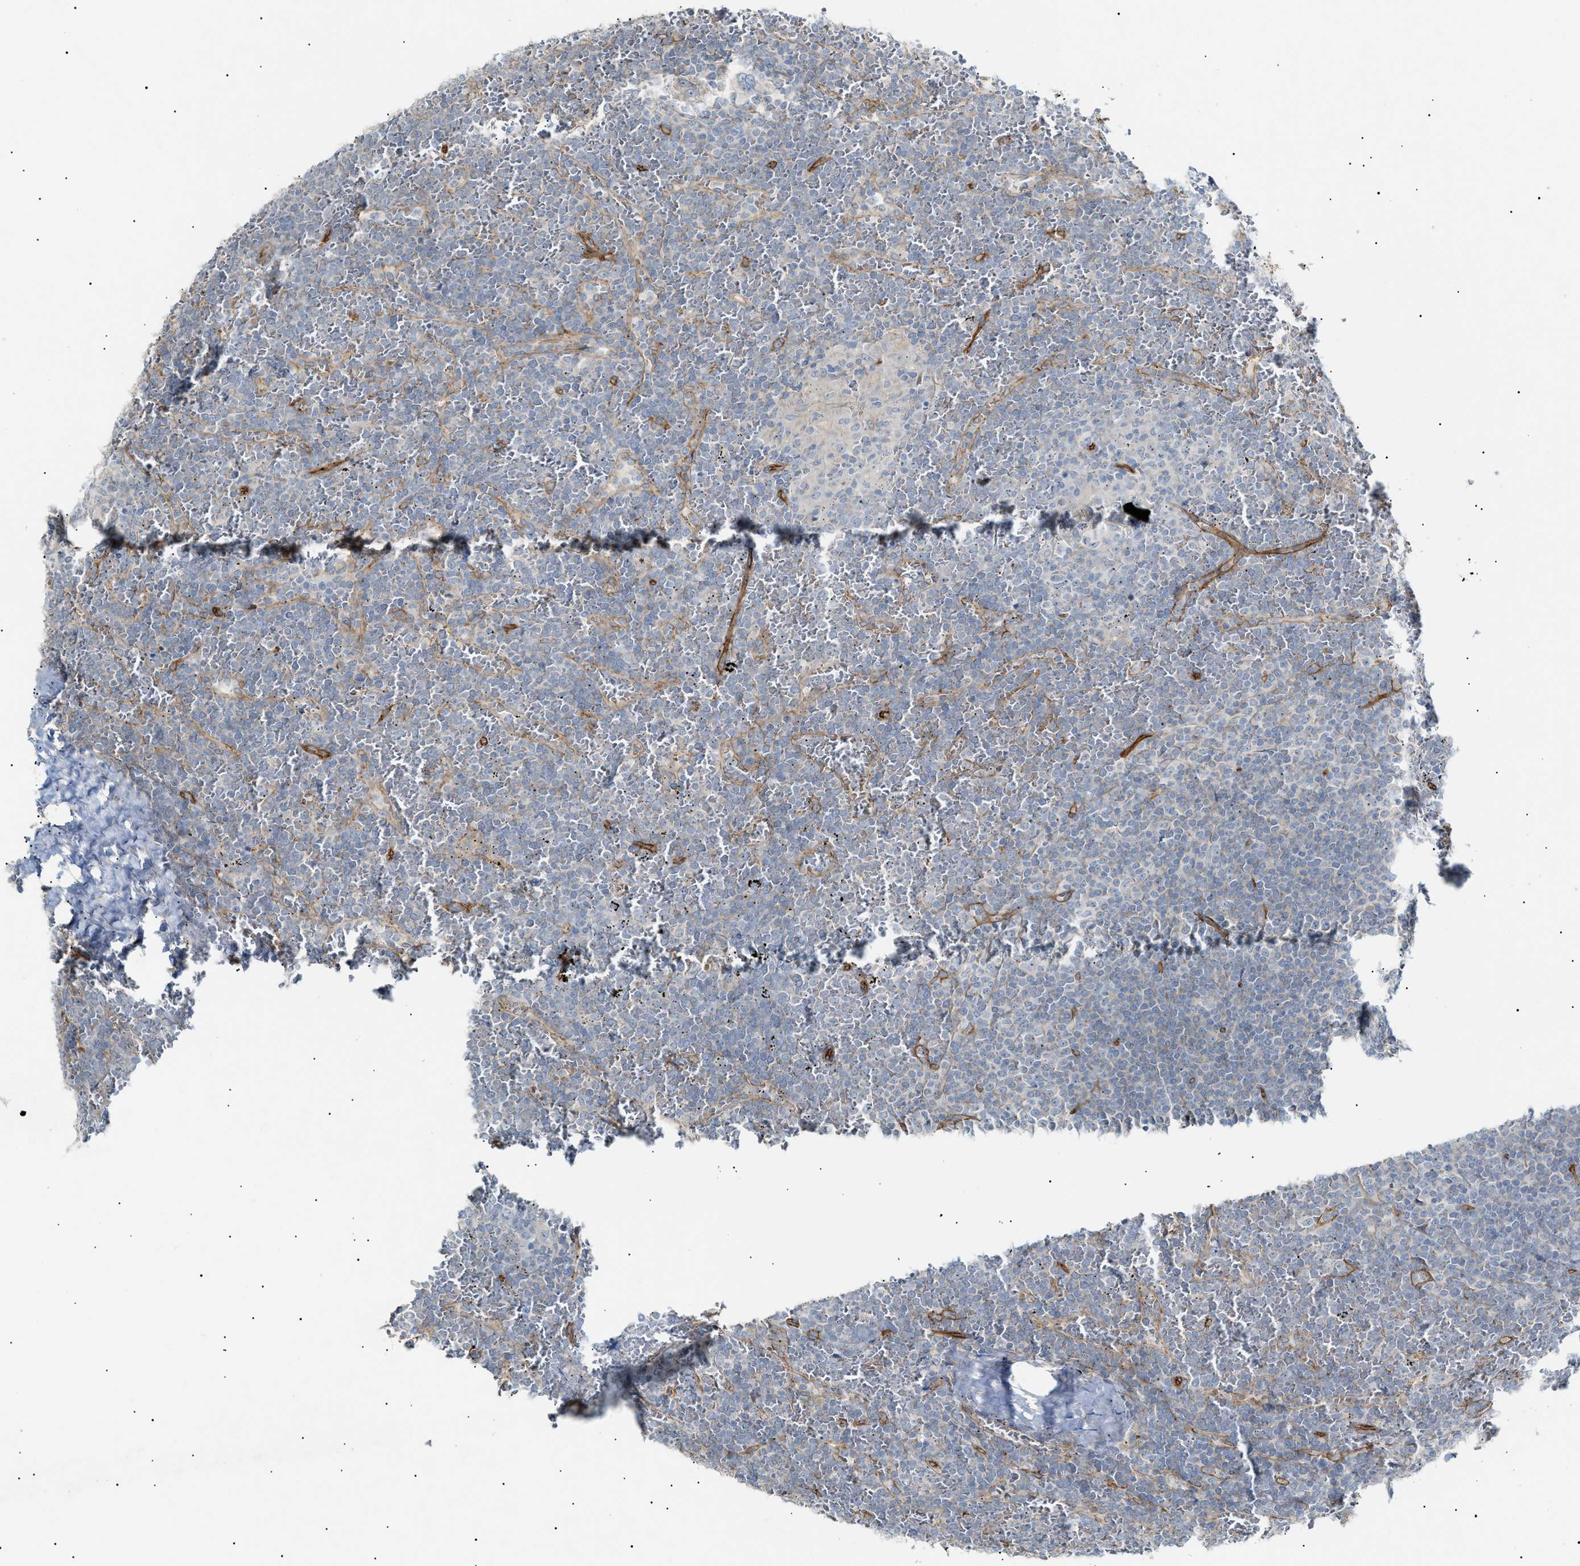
{"staining": {"intensity": "negative", "quantity": "none", "location": "none"}, "tissue": "lymphoma", "cell_type": "Tumor cells", "image_type": "cancer", "snomed": [{"axis": "morphology", "description": "Malignant lymphoma, non-Hodgkin's type, Low grade"}, {"axis": "topography", "description": "Spleen"}], "caption": "DAB (3,3'-diaminobenzidine) immunohistochemical staining of human low-grade malignant lymphoma, non-Hodgkin's type shows no significant expression in tumor cells.", "gene": "ZFHX2", "patient": {"sex": "female", "age": 19}}